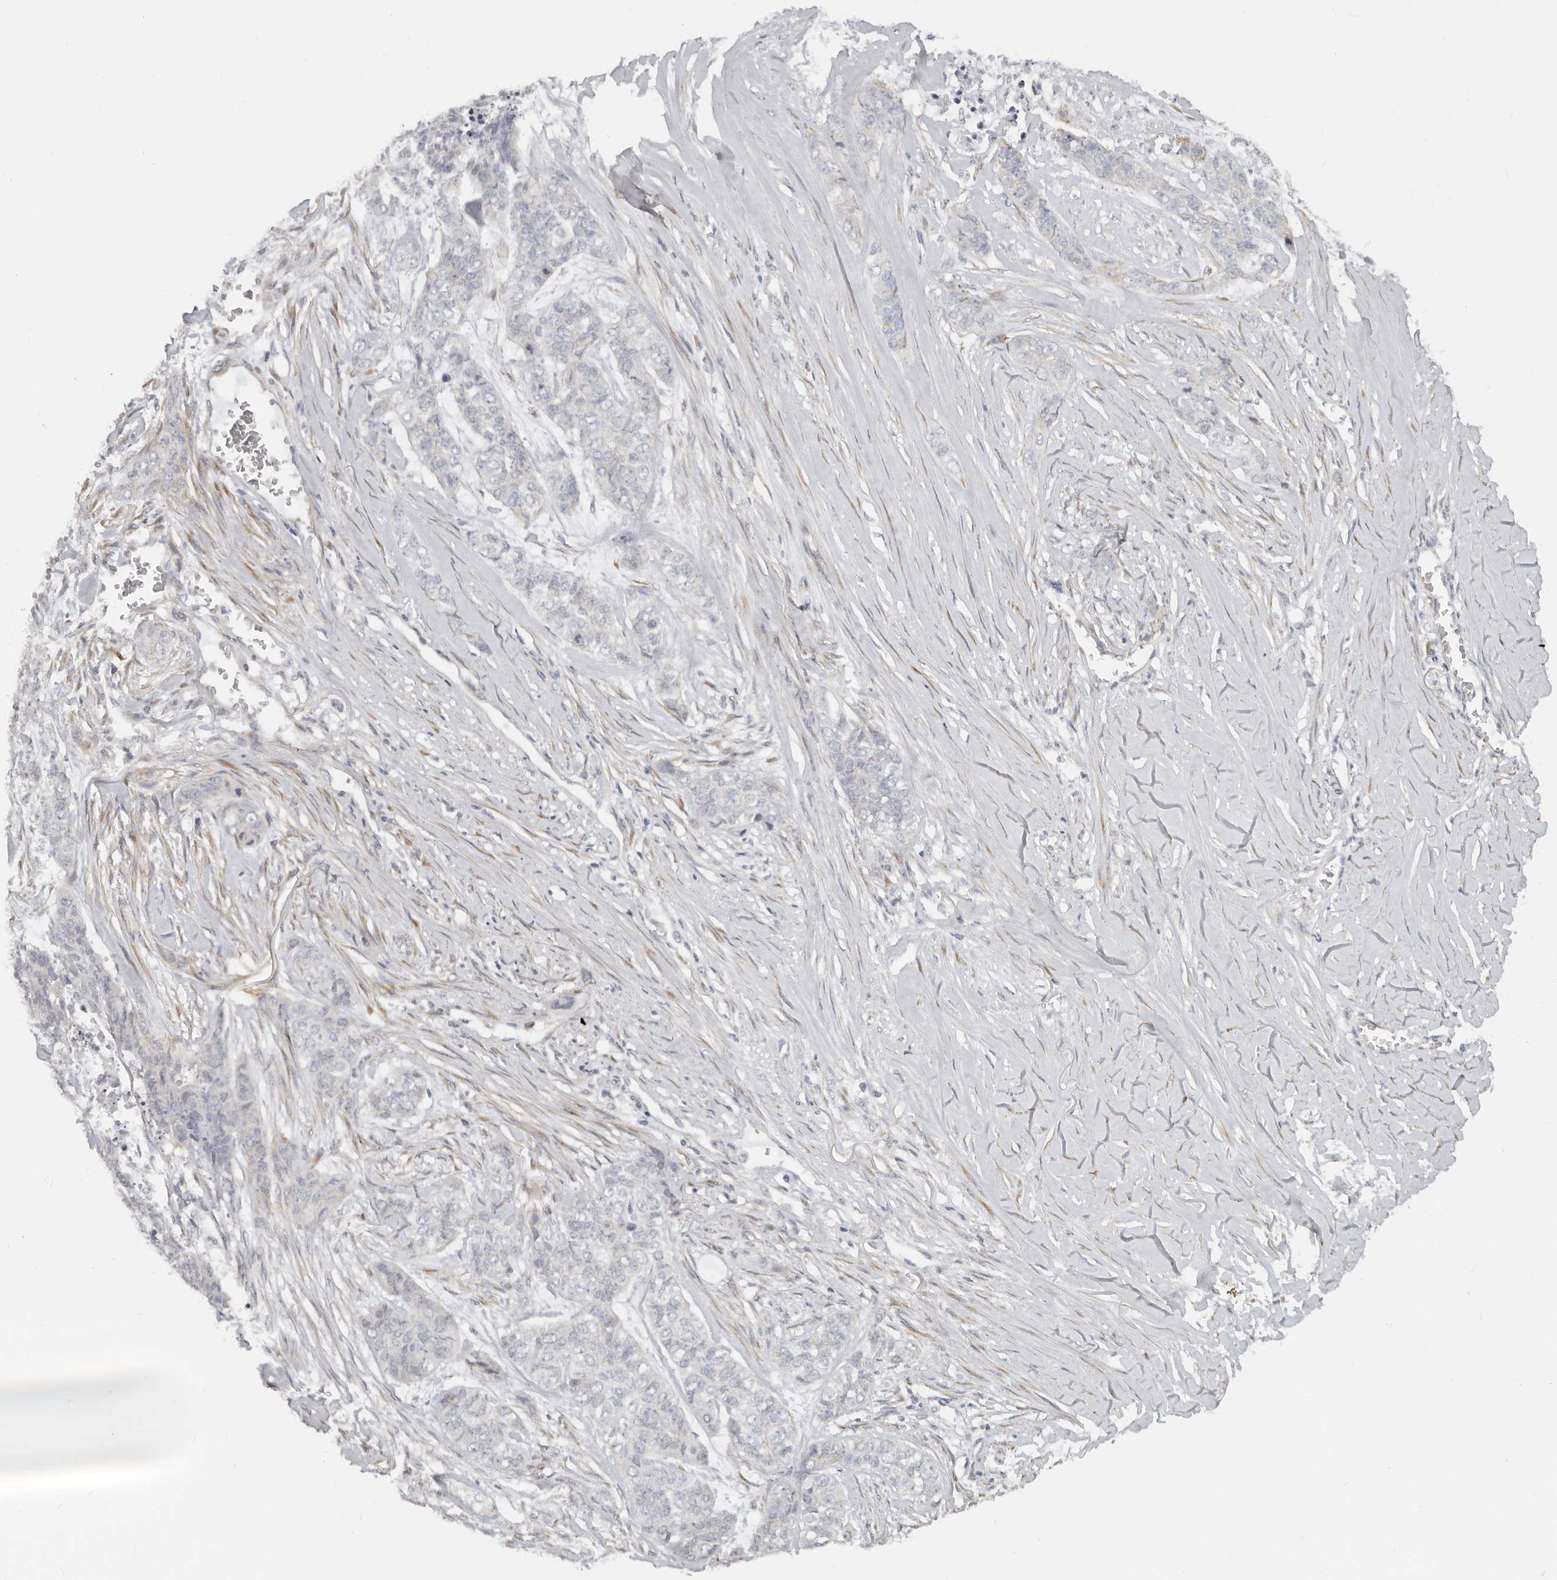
{"staining": {"intensity": "negative", "quantity": "none", "location": "none"}, "tissue": "skin cancer", "cell_type": "Tumor cells", "image_type": "cancer", "snomed": [{"axis": "morphology", "description": "Basal cell carcinoma"}, {"axis": "topography", "description": "Skin"}], "caption": "Skin basal cell carcinoma was stained to show a protein in brown. There is no significant staining in tumor cells. (Stains: DAB IHC with hematoxylin counter stain, Microscopy: brightfield microscopy at high magnification).", "gene": "RABAC1", "patient": {"sex": "female", "age": 64}}